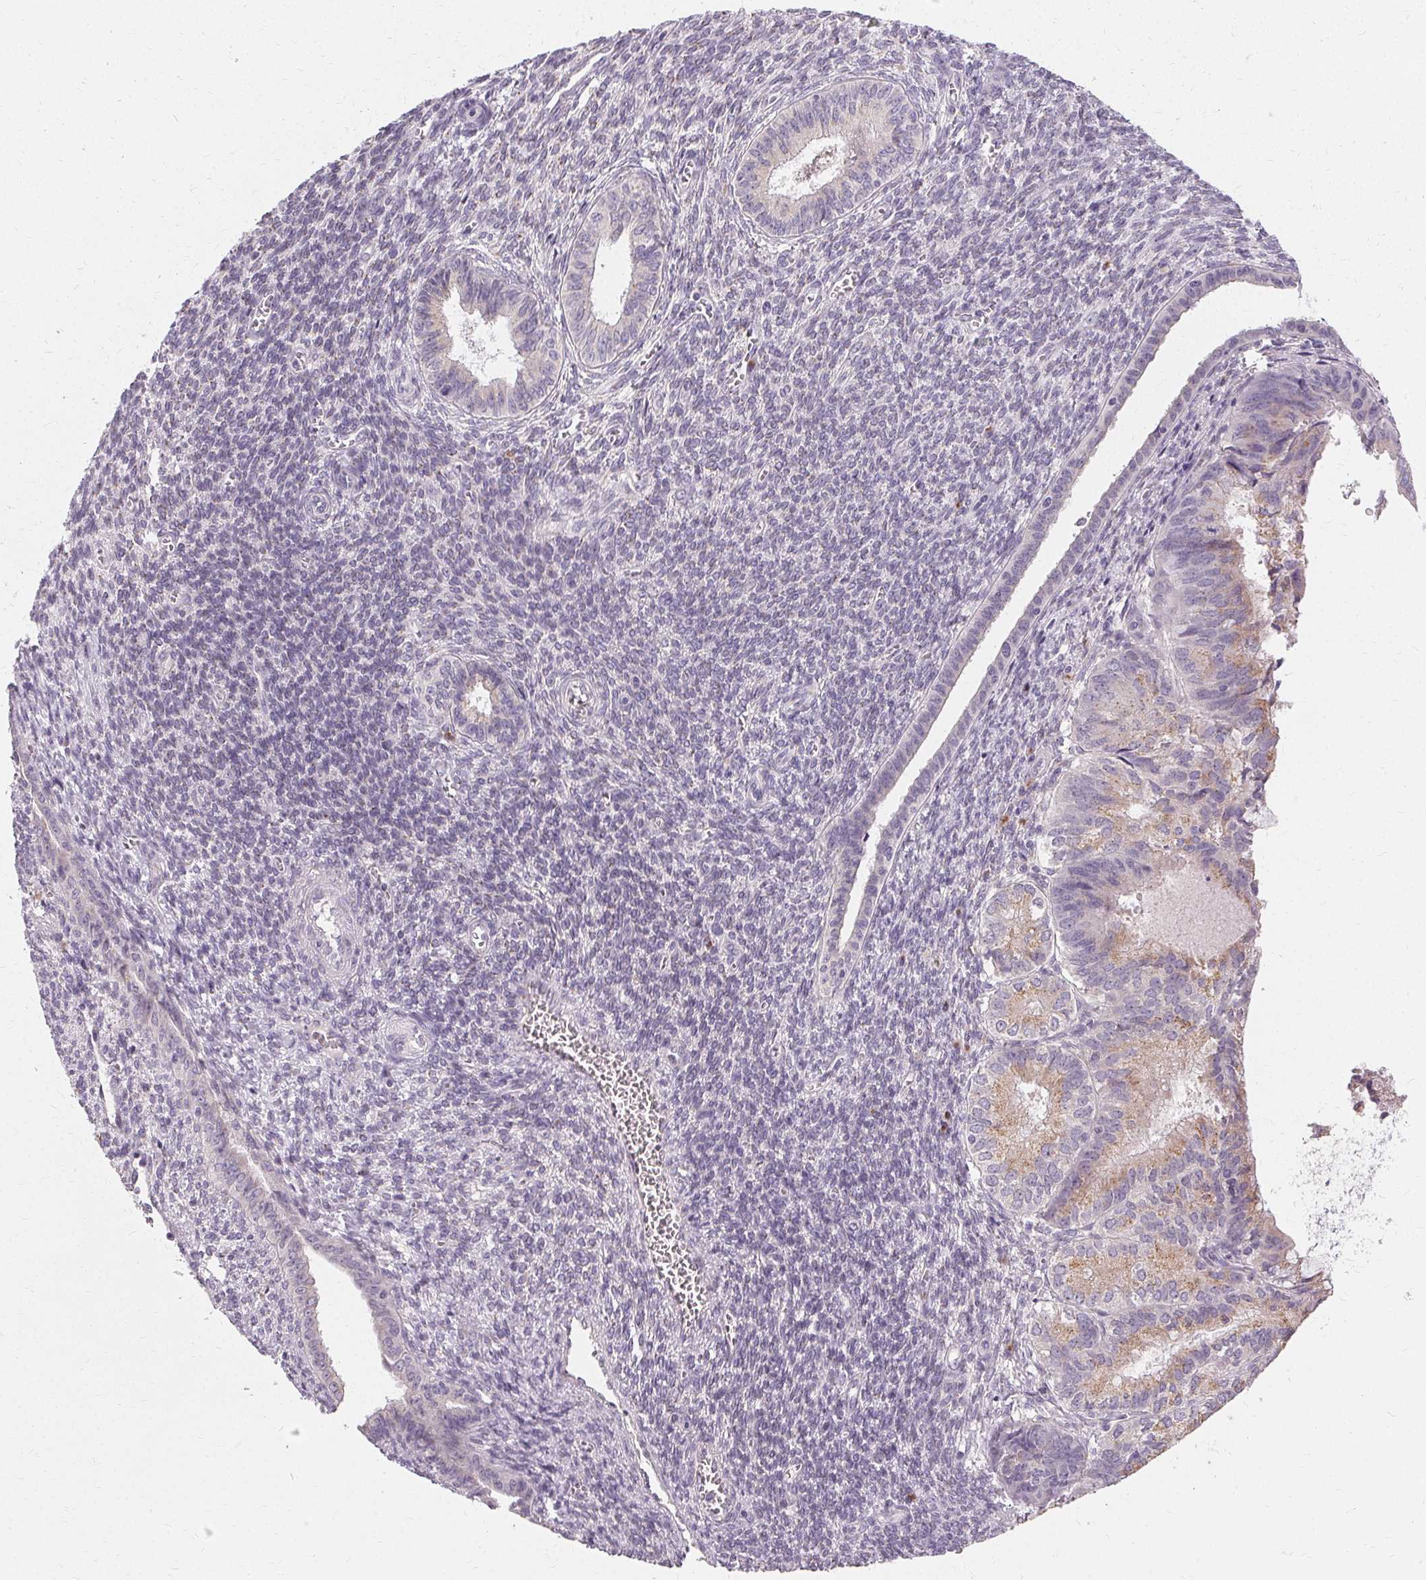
{"staining": {"intensity": "weak", "quantity": "25%-75%", "location": "cytoplasmic/membranous"}, "tissue": "endometrial cancer", "cell_type": "Tumor cells", "image_type": "cancer", "snomed": [{"axis": "morphology", "description": "Adenocarcinoma, NOS"}, {"axis": "topography", "description": "Endometrium"}], "caption": "Immunohistochemical staining of human endometrial cancer demonstrates weak cytoplasmic/membranous protein positivity in approximately 25%-75% of tumor cells.", "gene": "FCRL3", "patient": {"sex": "female", "age": 86}}